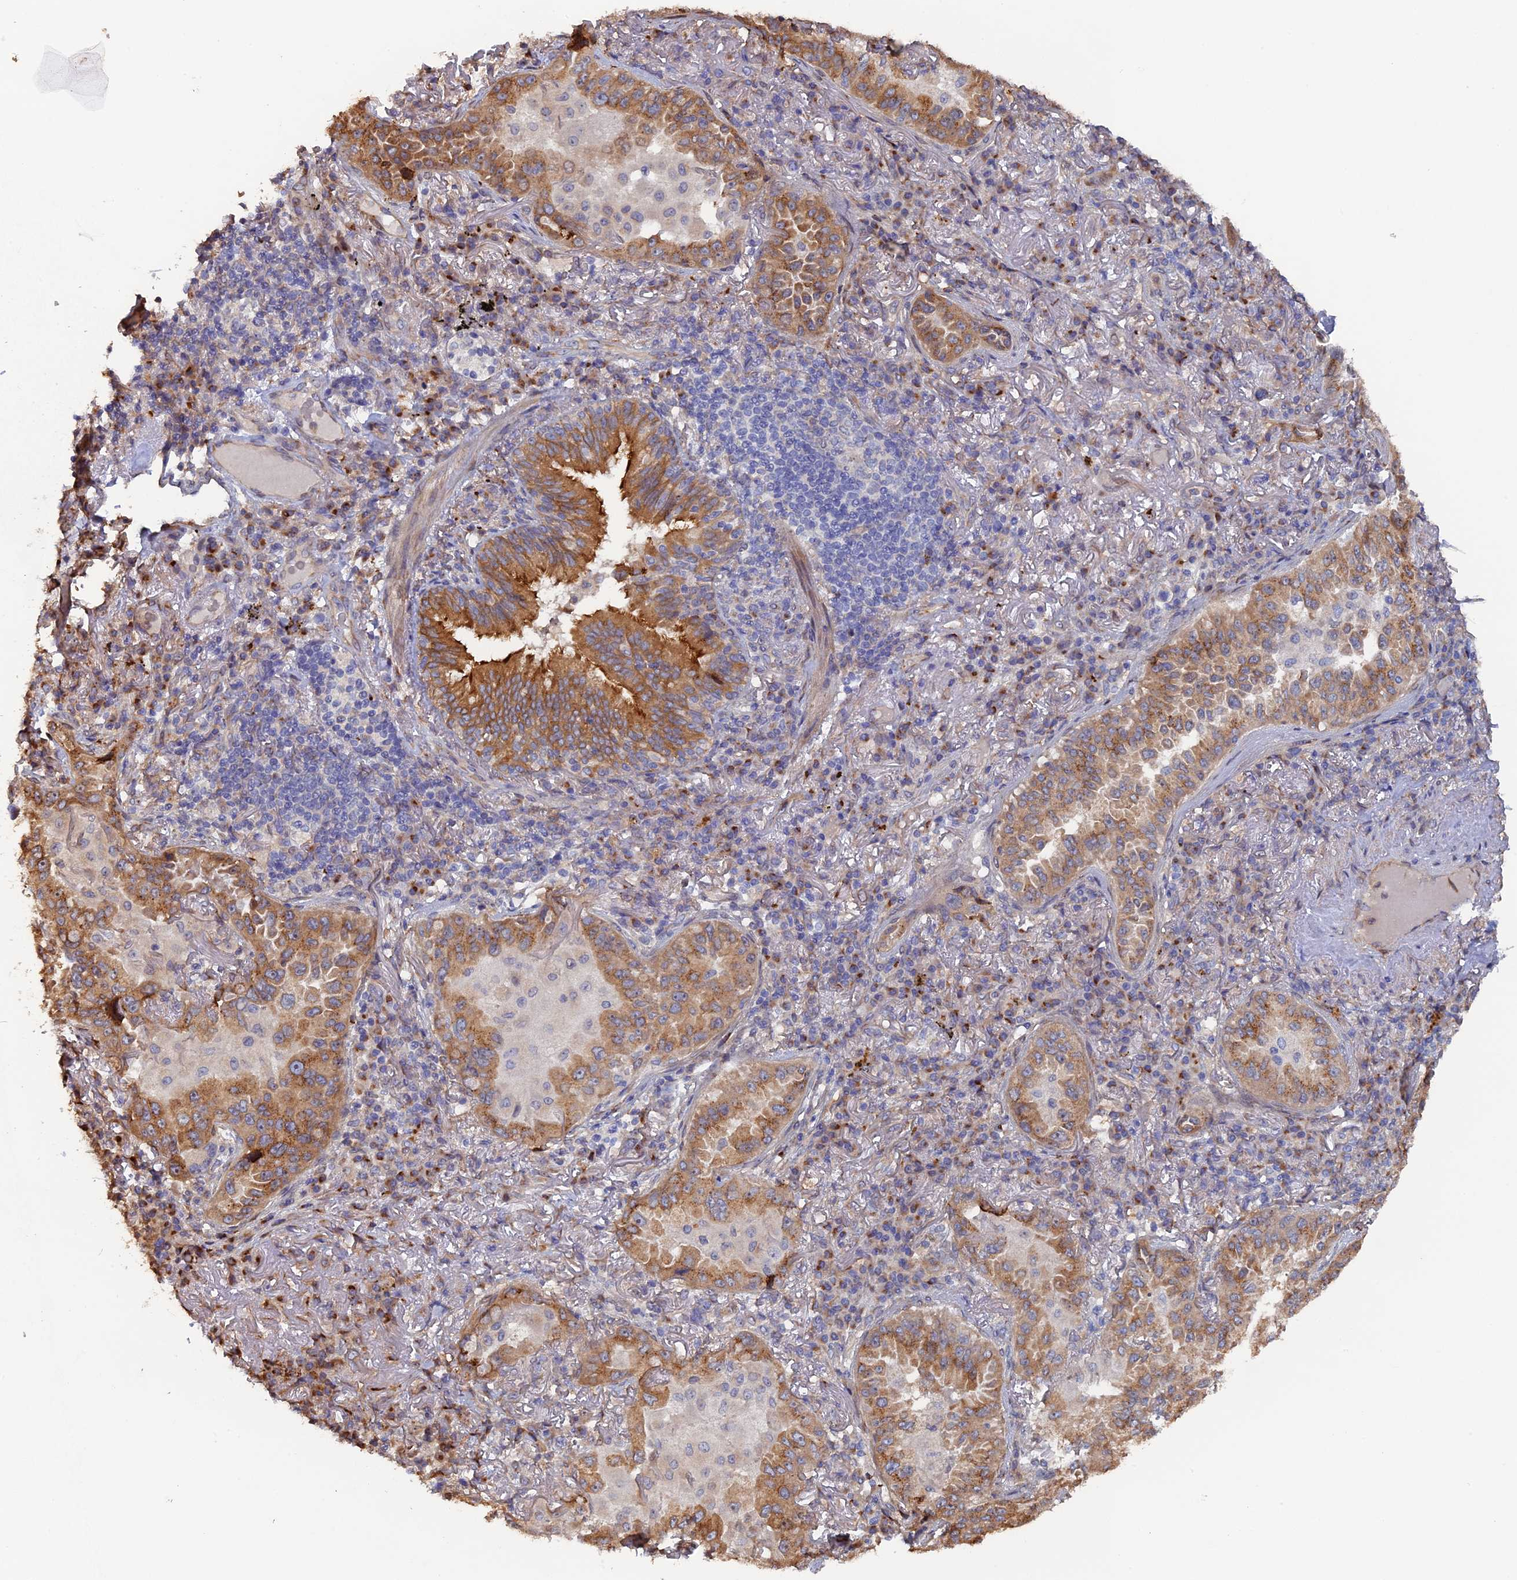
{"staining": {"intensity": "moderate", "quantity": ">75%", "location": "cytoplasmic/membranous"}, "tissue": "lung cancer", "cell_type": "Tumor cells", "image_type": "cancer", "snomed": [{"axis": "morphology", "description": "Adenocarcinoma, NOS"}, {"axis": "topography", "description": "Lung"}], "caption": "Protein staining of lung cancer tissue displays moderate cytoplasmic/membranous staining in about >75% of tumor cells.", "gene": "VPS37C", "patient": {"sex": "female", "age": 69}}